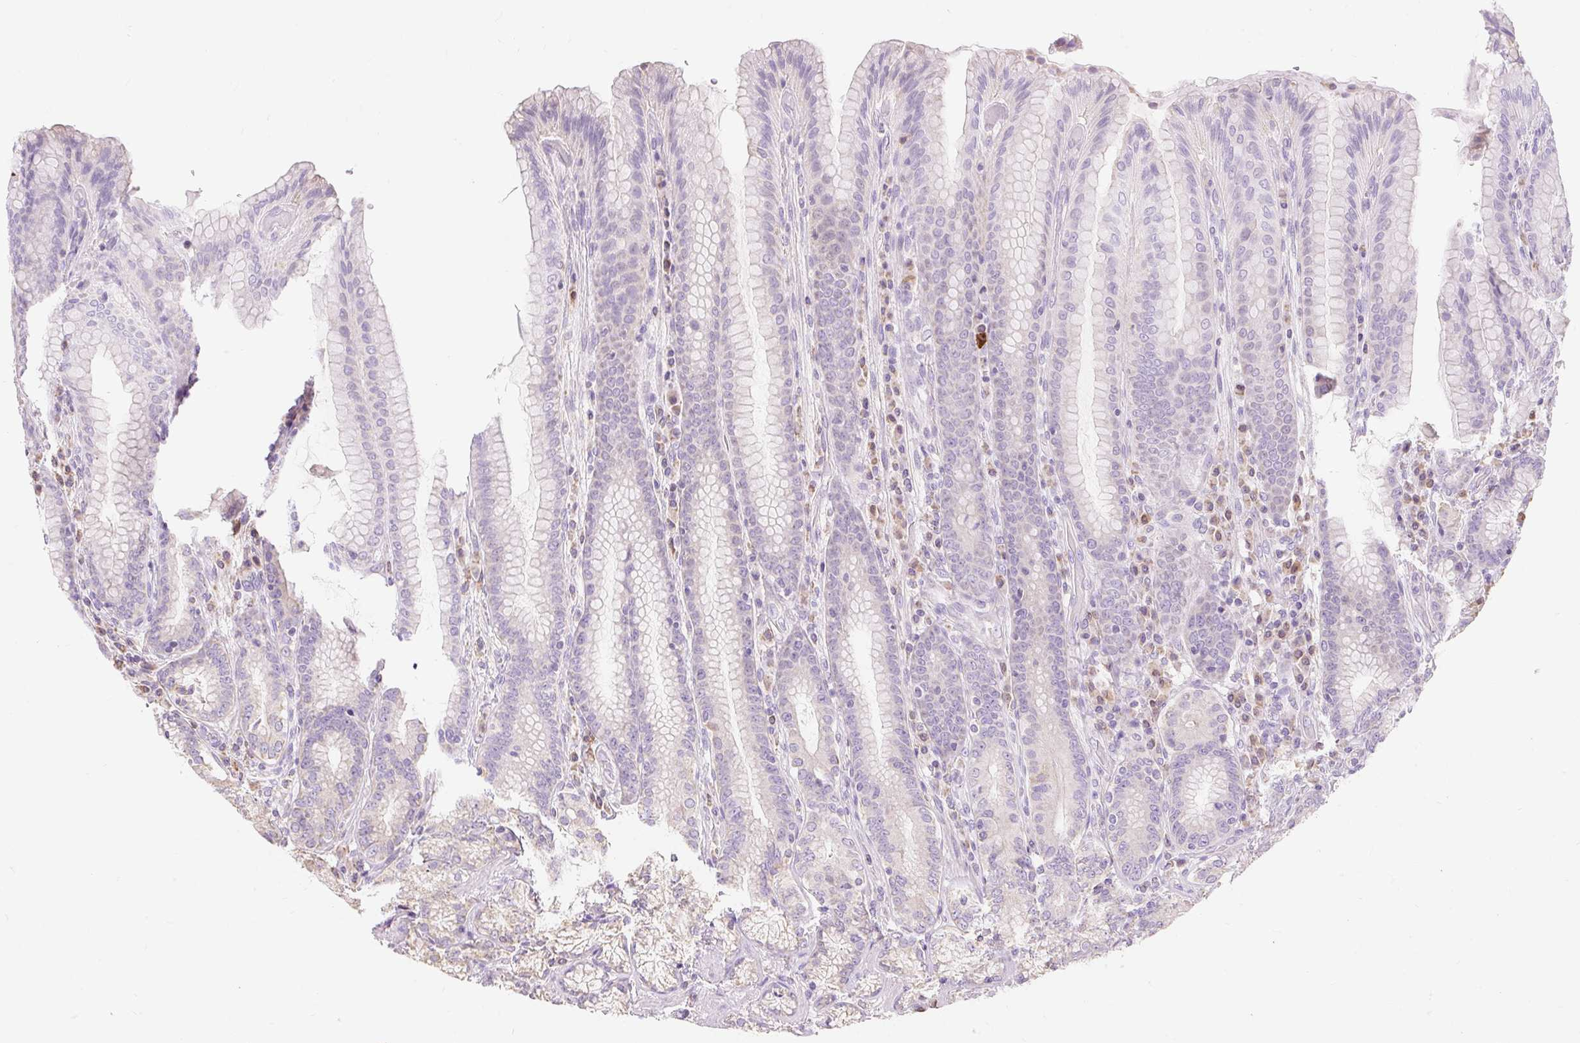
{"staining": {"intensity": "weak", "quantity": "25%-75%", "location": "cytoplasmic/membranous"}, "tissue": "stomach", "cell_type": "Glandular cells", "image_type": "normal", "snomed": [{"axis": "morphology", "description": "Normal tissue, NOS"}, {"axis": "topography", "description": "Stomach, upper"}, {"axis": "topography", "description": "Stomach, lower"}], "caption": "Glandular cells exhibit weak cytoplasmic/membranous positivity in approximately 25%-75% of cells in unremarkable stomach. (DAB = brown stain, brightfield microscopy at high magnification).", "gene": "DHX35", "patient": {"sex": "female", "age": 76}}